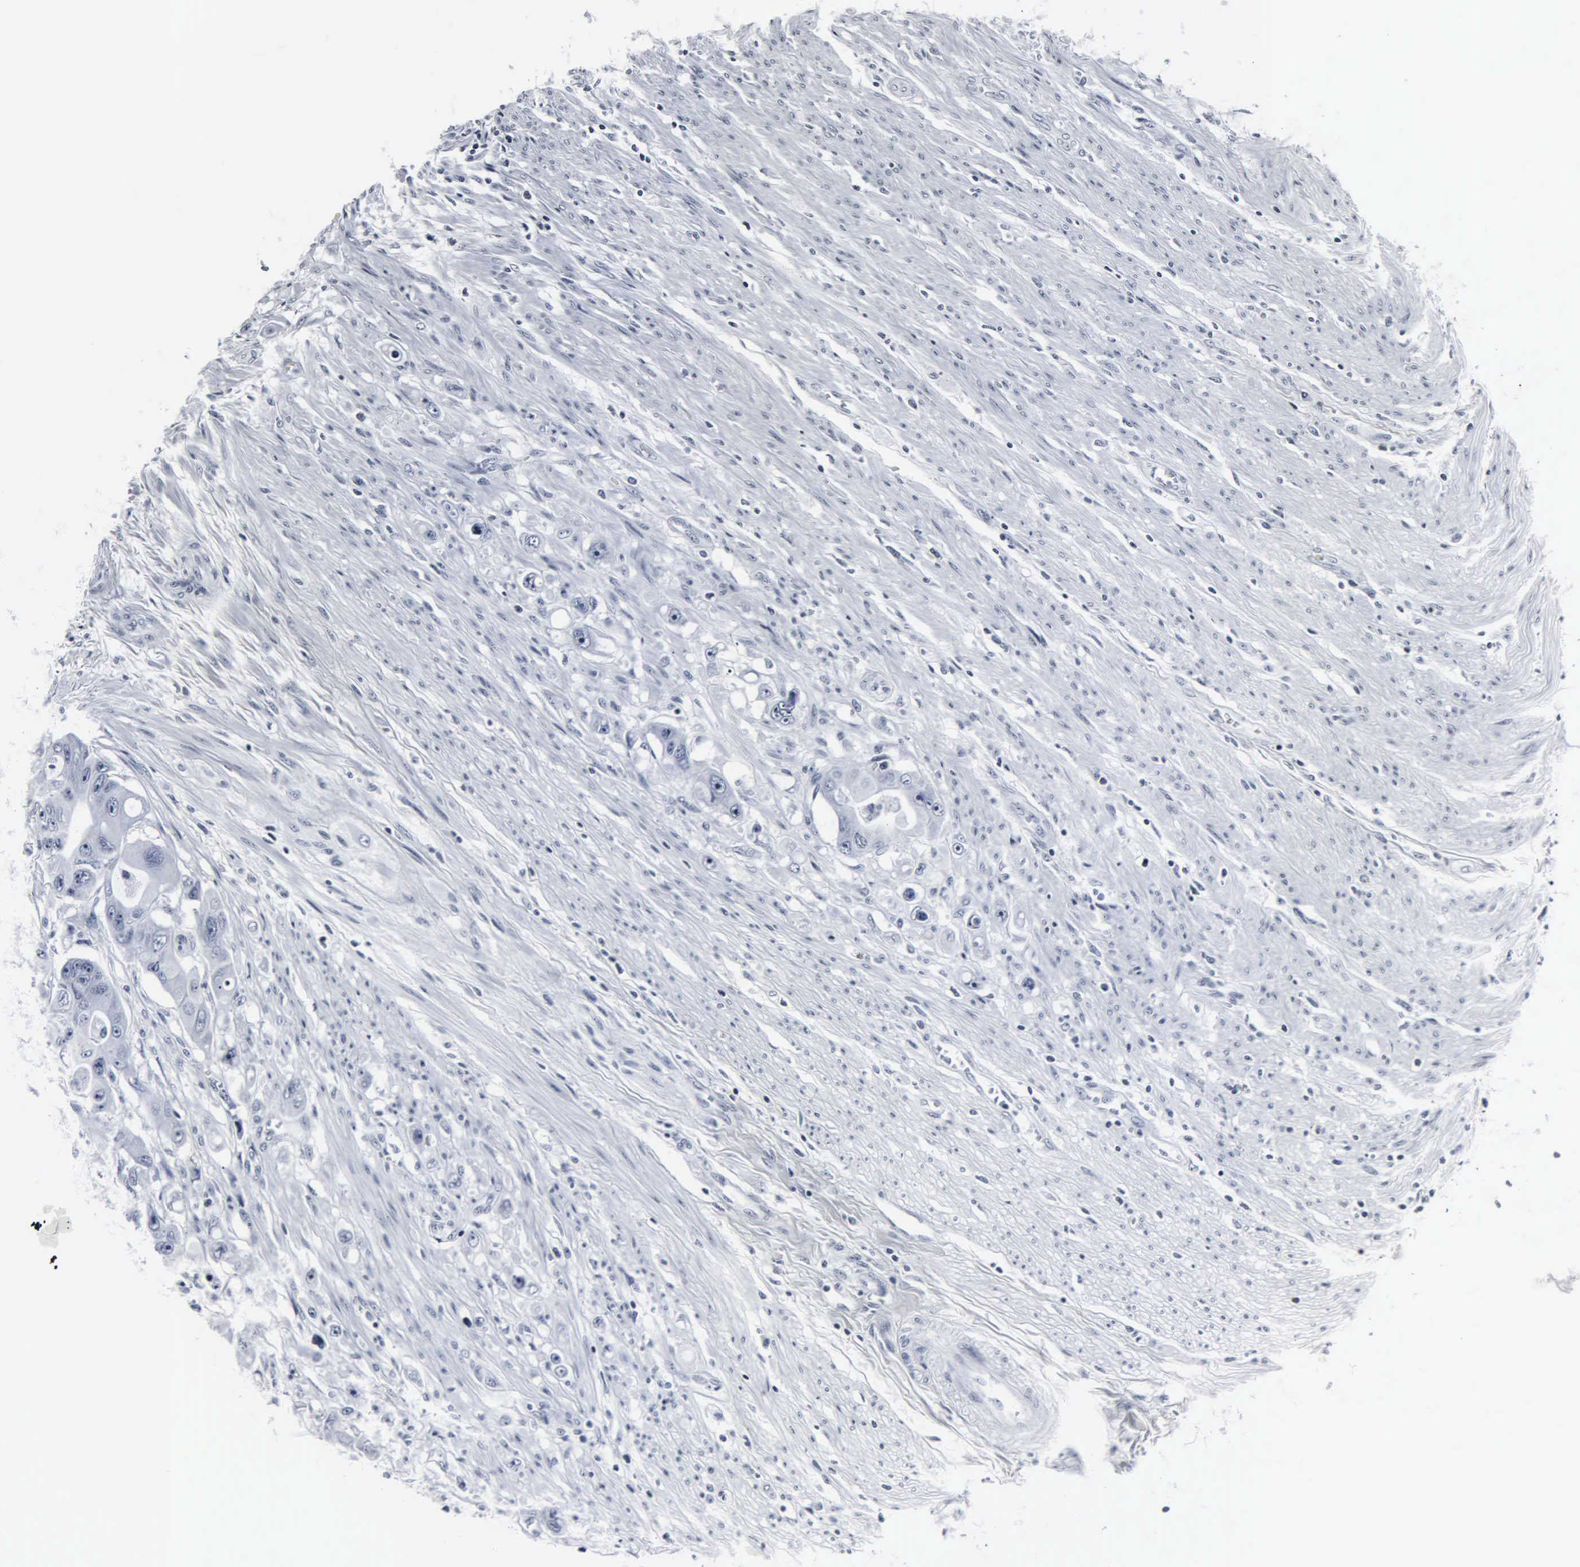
{"staining": {"intensity": "negative", "quantity": "none", "location": "none"}, "tissue": "colorectal cancer", "cell_type": "Tumor cells", "image_type": "cancer", "snomed": [{"axis": "morphology", "description": "Adenocarcinoma, NOS"}, {"axis": "topography", "description": "Colon"}], "caption": "An IHC histopathology image of adenocarcinoma (colorectal) is shown. There is no staining in tumor cells of adenocarcinoma (colorectal). The staining is performed using DAB brown chromogen with nuclei counter-stained in using hematoxylin.", "gene": "DGCR2", "patient": {"sex": "female", "age": 46}}